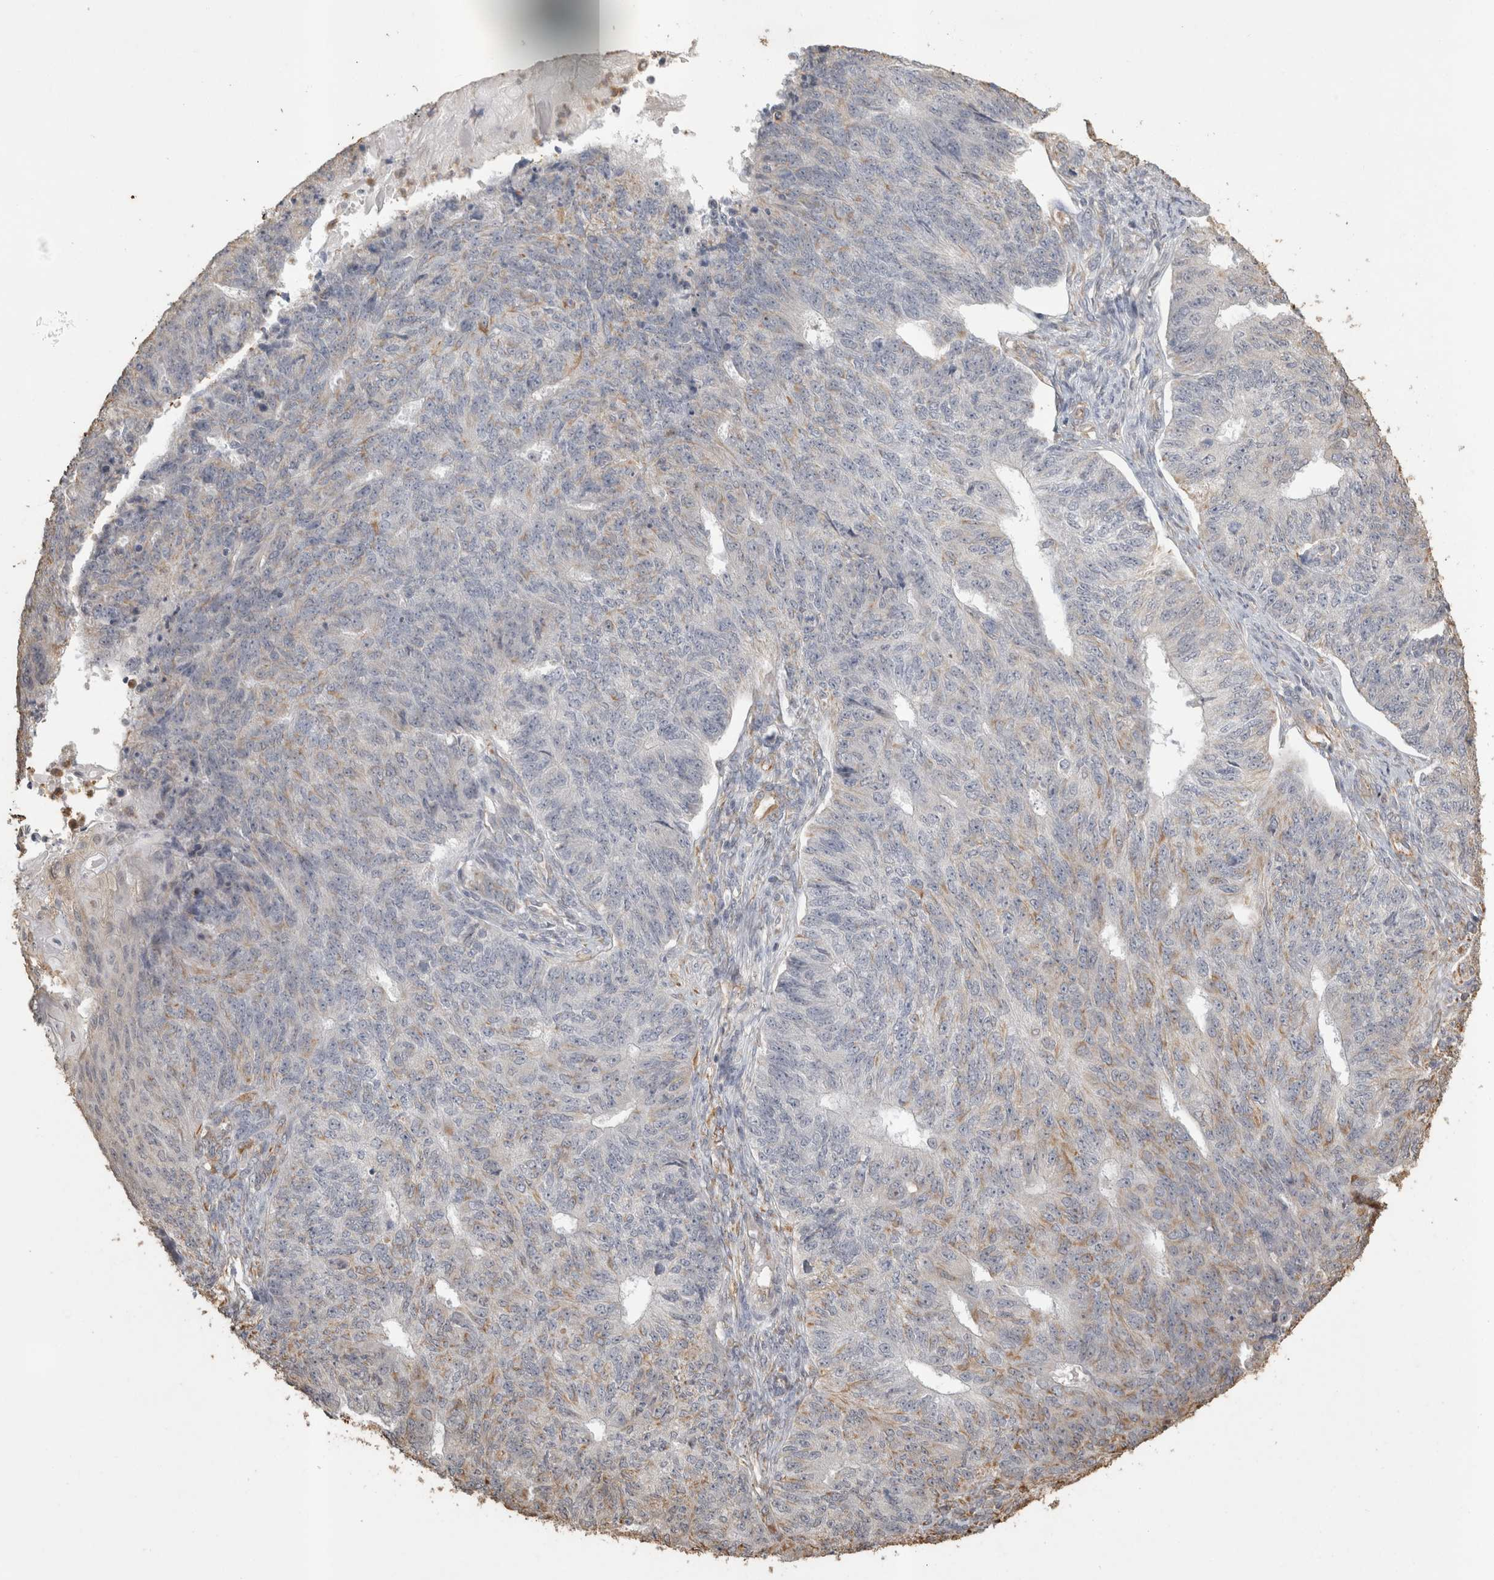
{"staining": {"intensity": "negative", "quantity": "none", "location": "none"}, "tissue": "endometrial cancer", "cell_type": "Tumor cells", "image_type": "cancer", "snomed": [{"axis": "morphology", "description": "Adenocarcinoma, NOS"}, {"axis": "topography", "description": "Endometrium"}], "caption": "IHC photomicrograph of neoplastic tissue: endometrial cancer stained with DAB (3,3'-diaminobenzidine) shows no significant protein positivity in tumor cells.", "gene": "REPS2", "patient": {"sex": "female", "age": 32}}